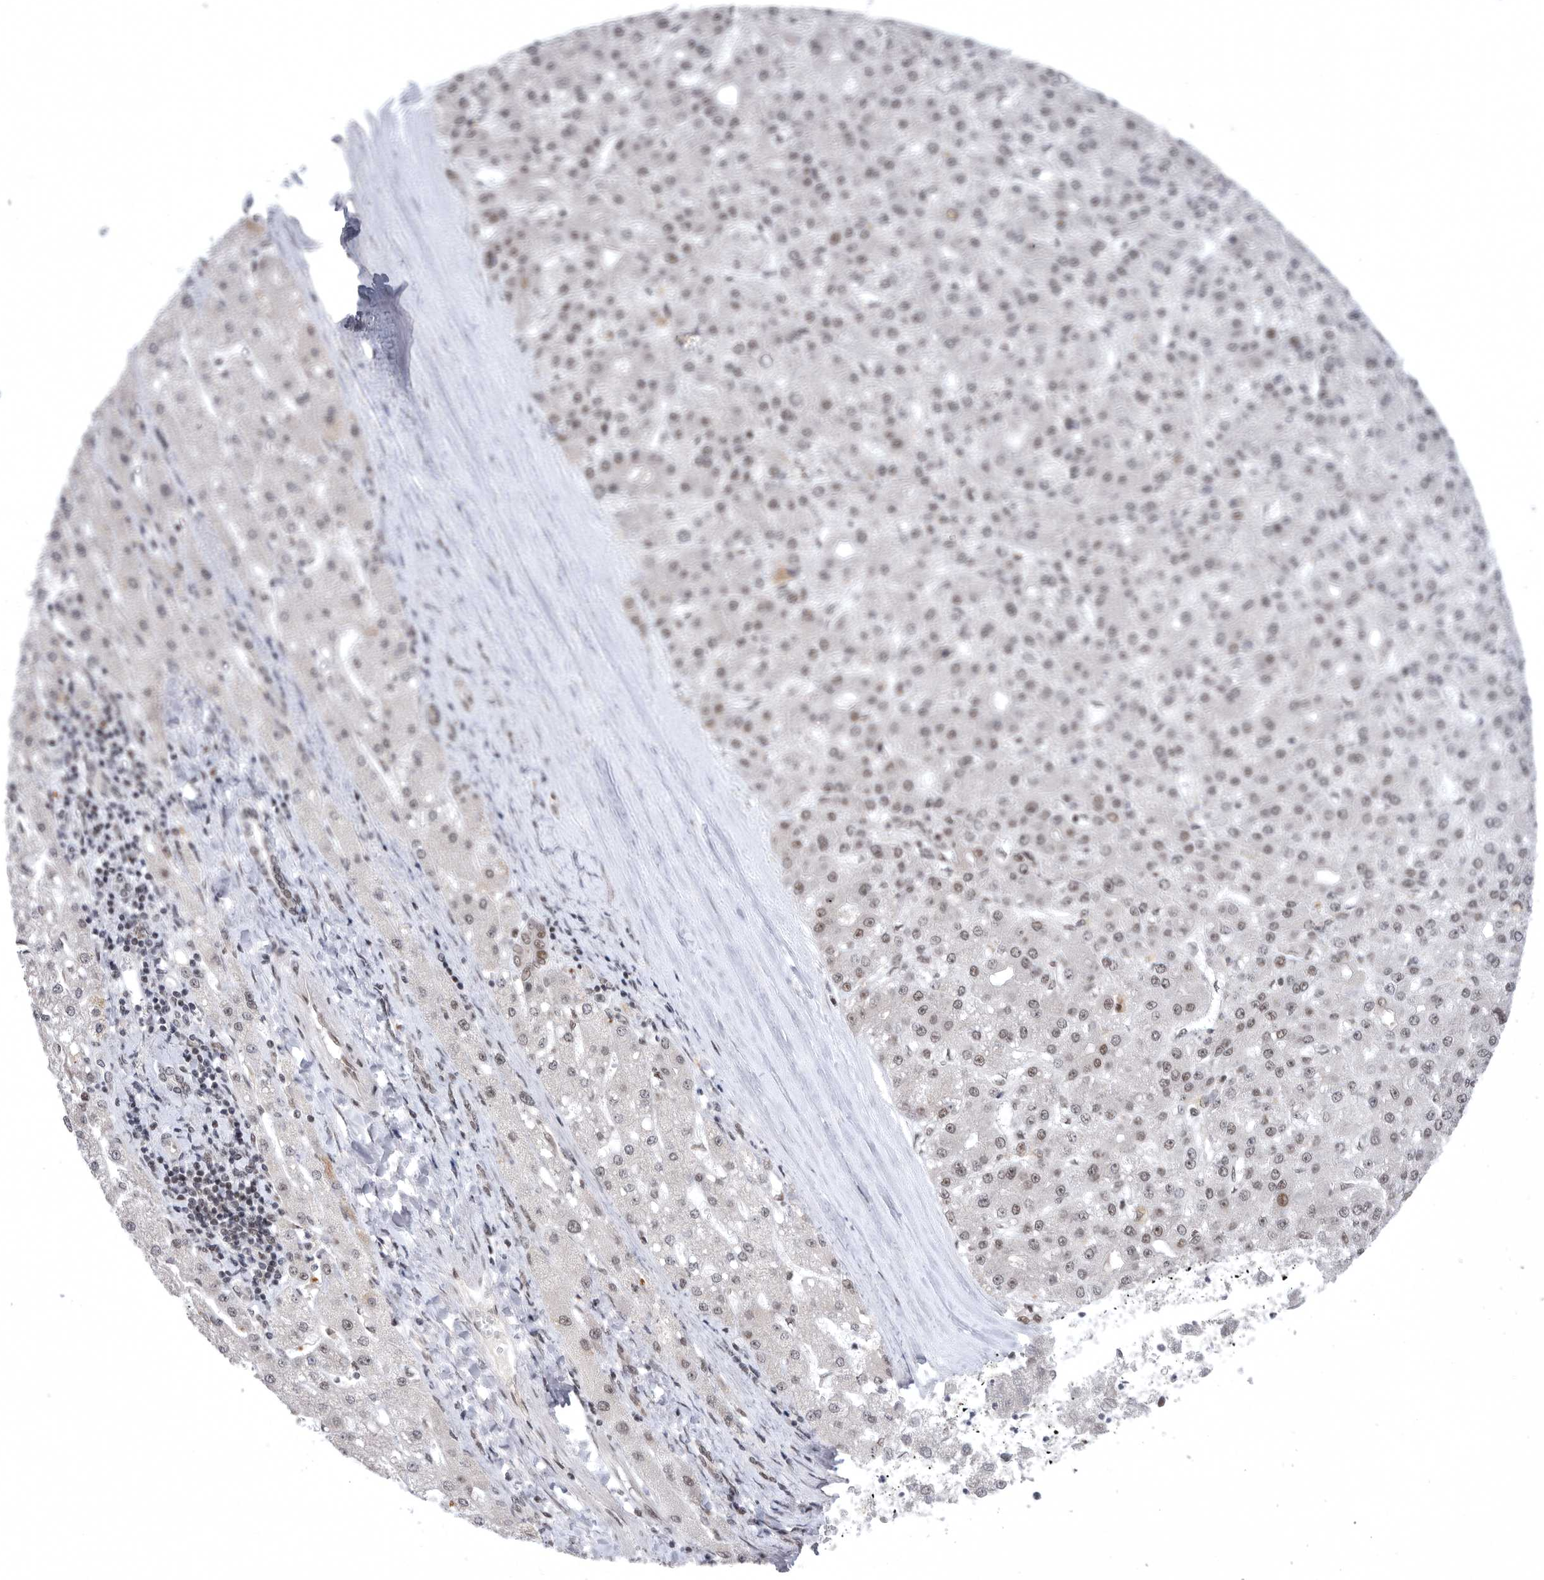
{"staining": {"intensity": "weak", "quantity": "<25%", "location": "nuclear"}, "tissue": "liver cancer", "cell_type": "Tumor cells", "image_type": "cancer", "snomed": [{"axis": "morphology", "description": "Carcinoma, Hepatocellular, NOS"}, {"axis": "topography", "description": "Liver"}], "caption": "Liver hepatocellular carcinoma stained for a protein using immunohistochemistry (IHC) demonstrates no staining tumor cells.", "gene": "ZNF830", "patient": {"sex": "male", "age": 67}}